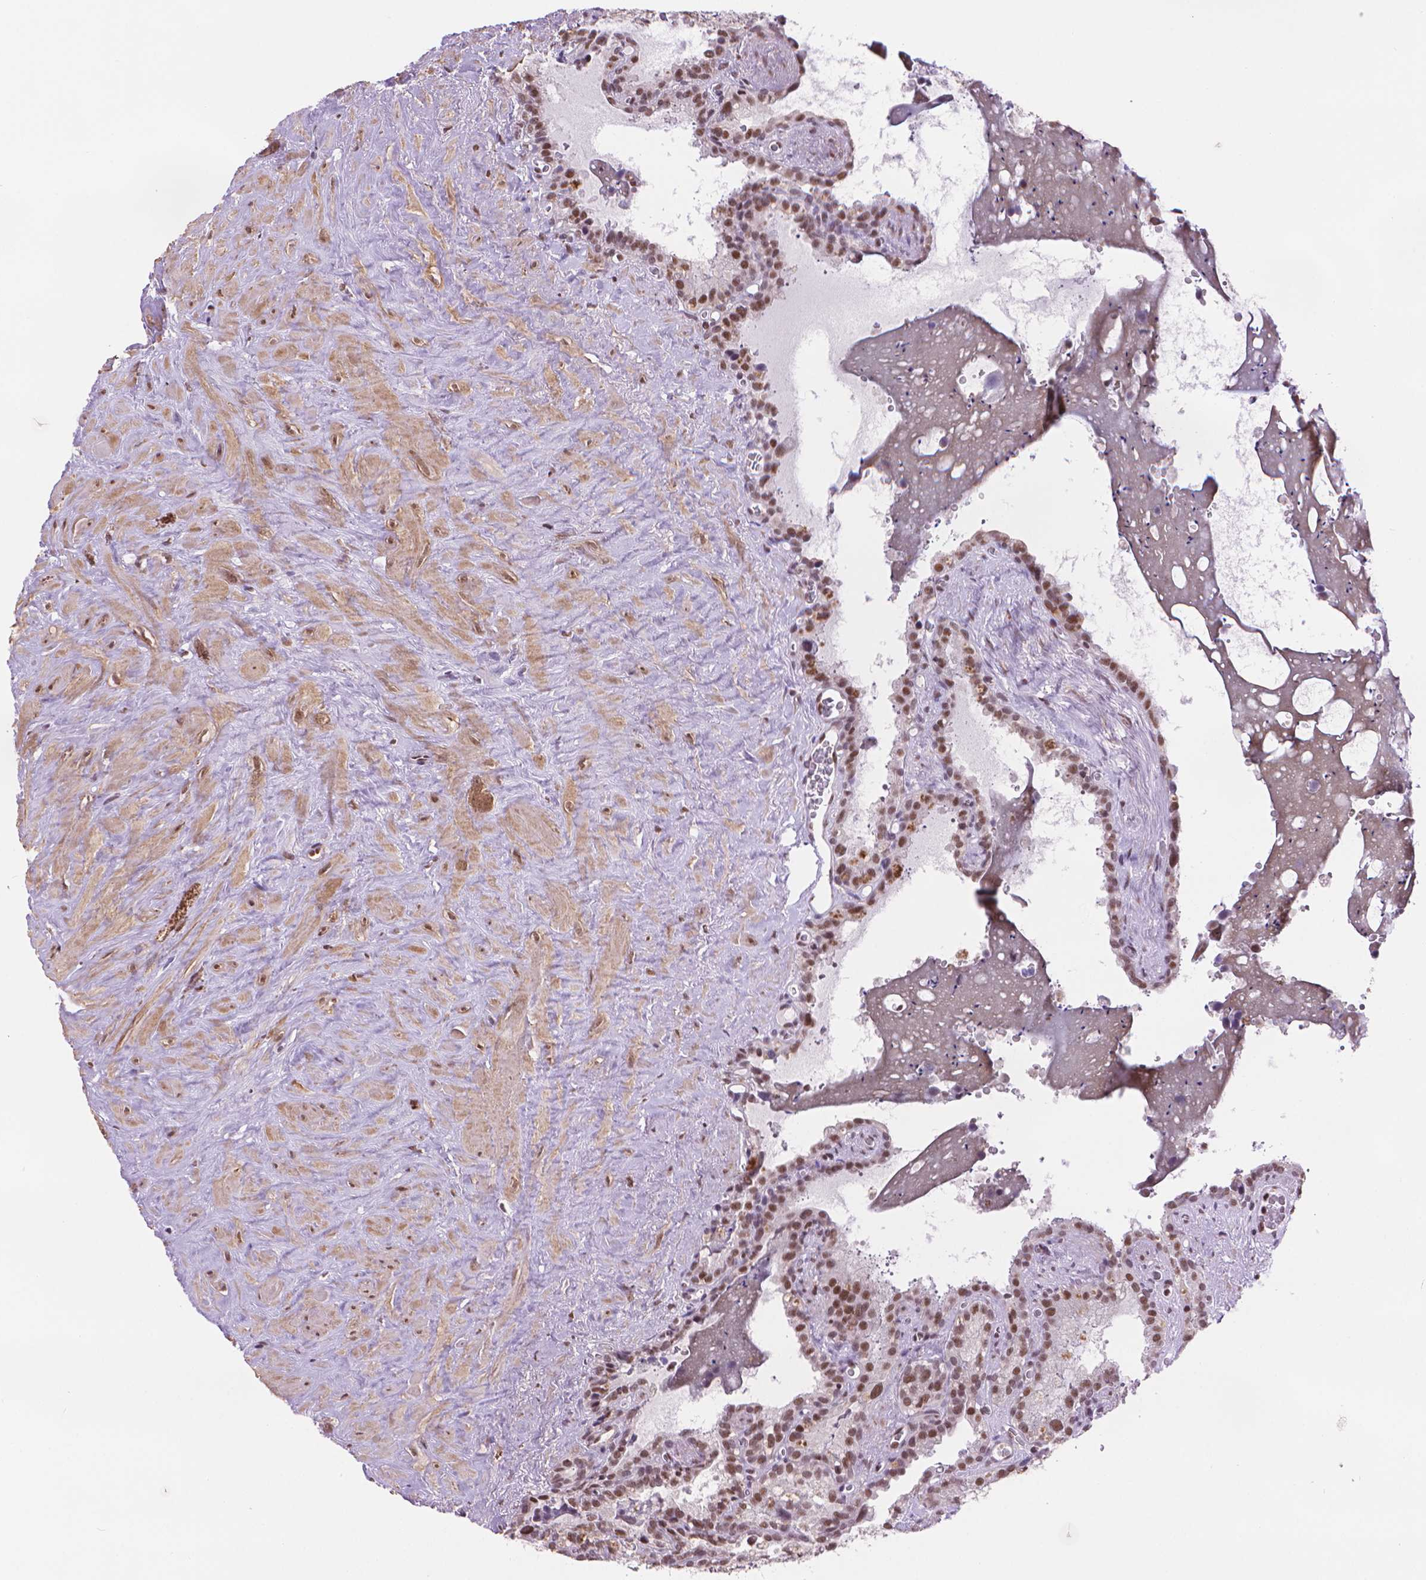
{"staining": {"intensity": "moderate", "quantity": ">75%", "location": "nuclear"}, "tissue": "seminal vesicle", "cell_type": "Glandular cells", "image_type": "normal", "snomed": [{"axis": "morphology", "description": "Normal tissue, NOS"}, {"axis": "topography", "description": "Prostate"}, {"axis": "topography", "description": "Seminal veicle"}], "caption": "Immunohistochemistry (IHC) staining of benign seminal vesicle, which displays medium levels of moderate nuclear positivity in about >75% of glandular cells indicating moderate nuclear protein staining. The staining was performed using DAB (brown) for protein detection and nuclei were counterstained in hematoxylin (blue).", "gene": "UBN1", "patient": {"sex": "male", "age": 71}}